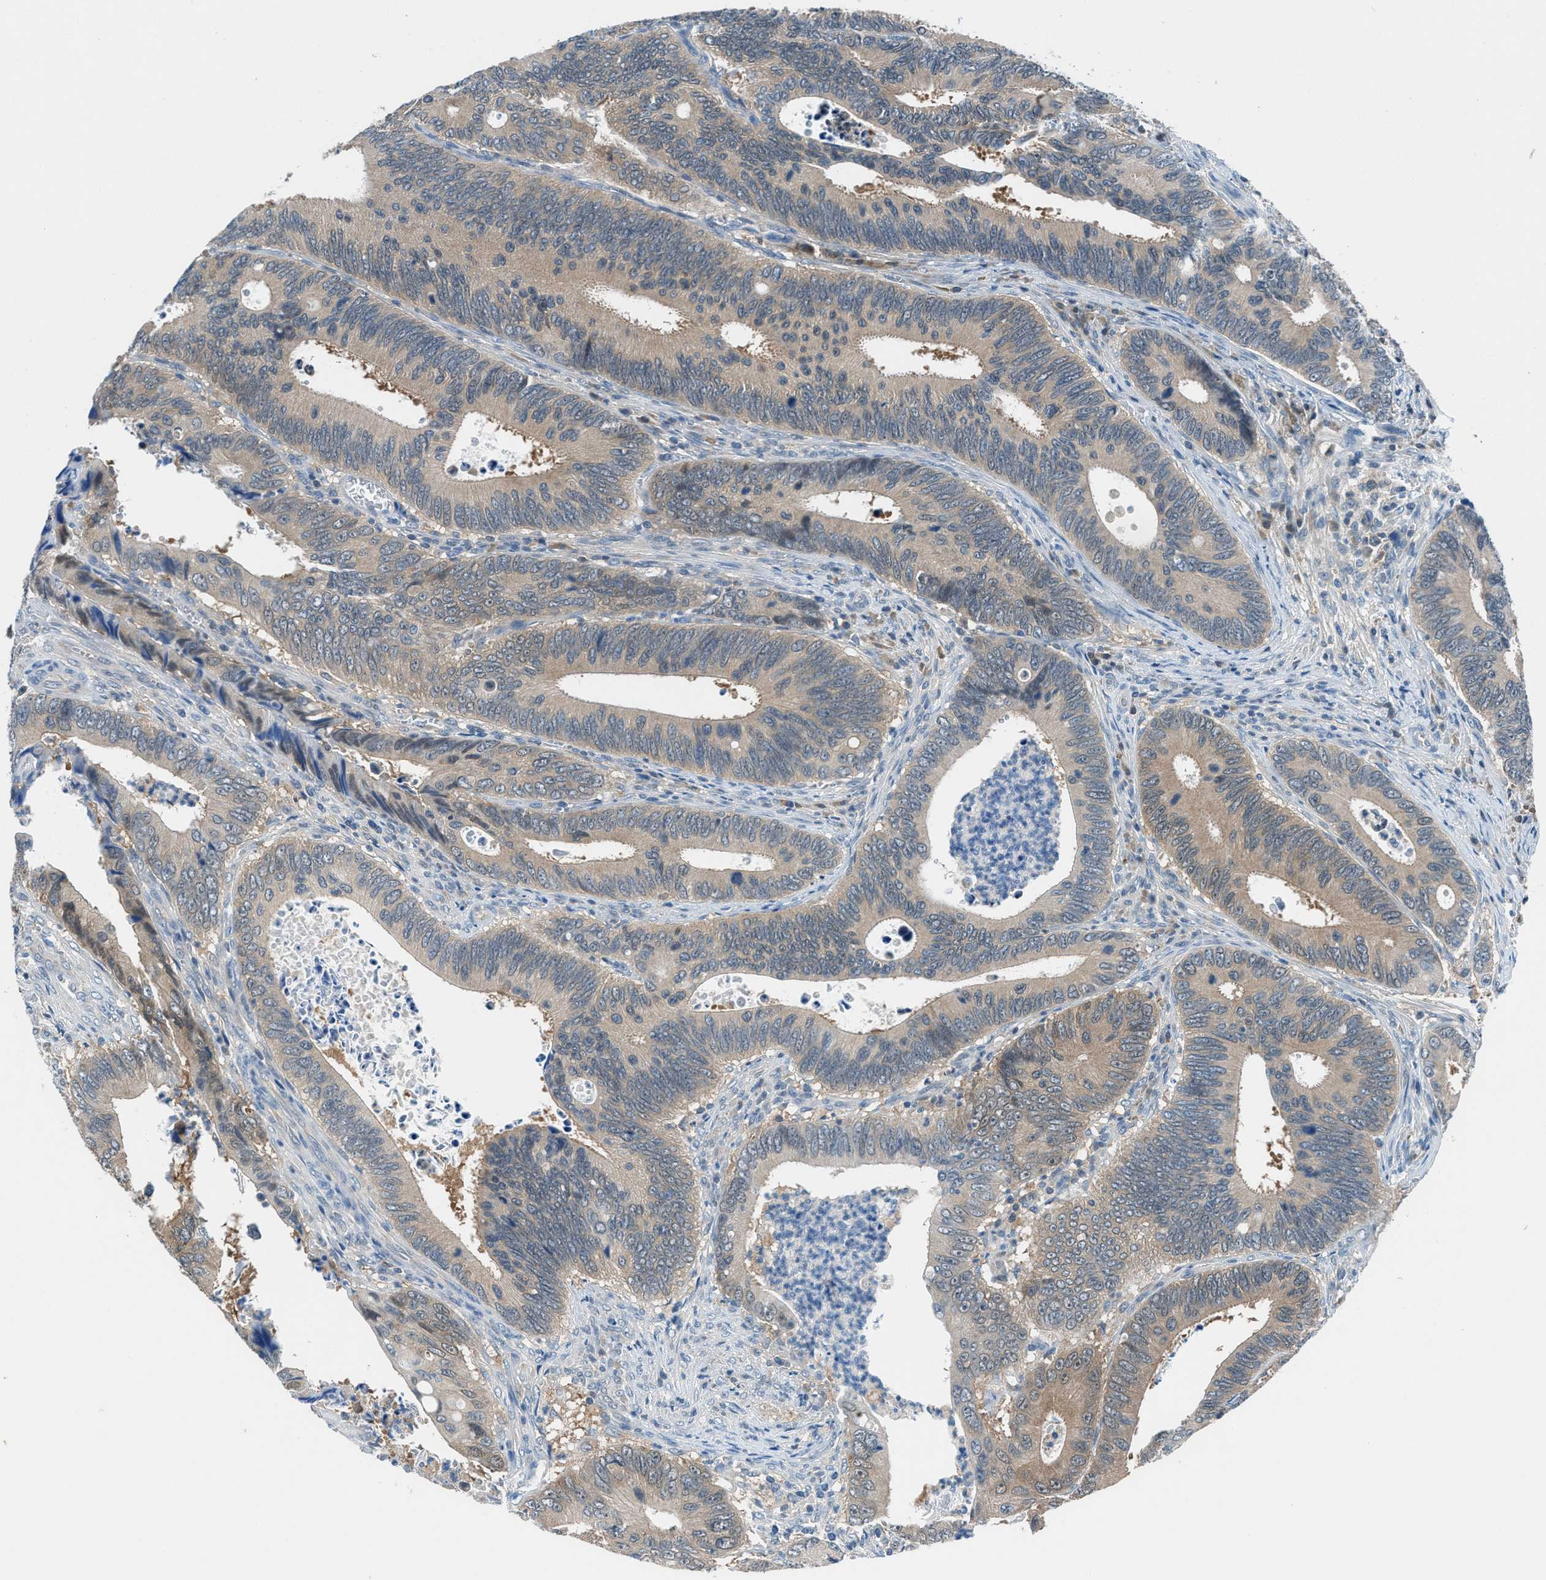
{"staining": {"intensity": "weak", "quantity": ">75%", "location": "cytoplasmic/membranous"}, "tissue": "colorectal cancer", "cell_type": "Tumor cells", "image_type": "cancer", "snomed": [{"axis": "morphology", "description": "Inflammation, NOS"}, {"axis": "morphology", "description": "Adenocarcinoma, NOS"}, {"axis": "topography", "description": "Colon"}], "caption": "Protein expression analysis of colorectal adenocarcinoma shows weak cytoplasmic/membranous positivity in about >75% of tumor cells. The staining was performed using DAB, with brown indicating positive protein expression. Nuclei are stained blue with hematoxylin.", "gene": "ACP1", "patient": {"sex": "male", "age": 72}}